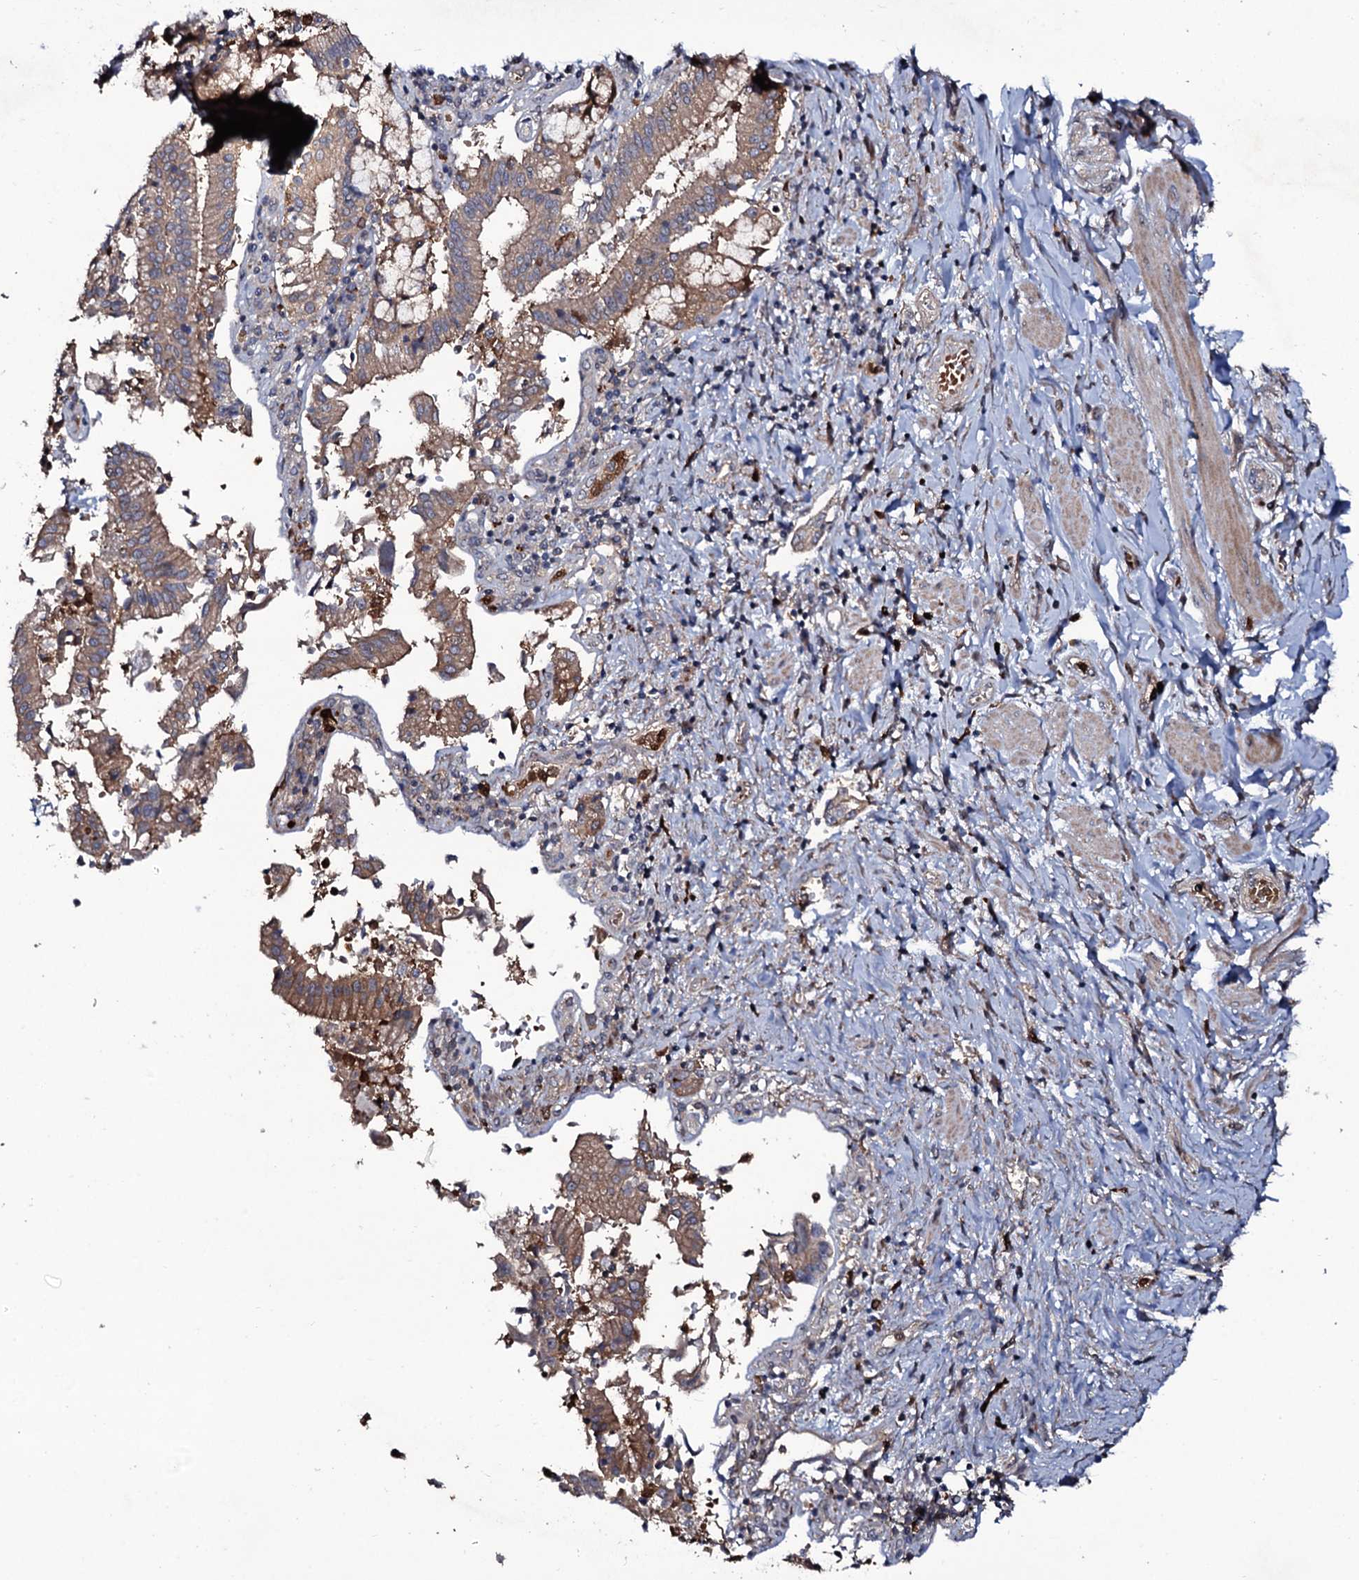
{"staining": {"intensity": "weak", "quantity": "25%-75%", "location": "cytoplasmic/membranous"}, "tissue": "pancreatic cancer", "cell_type": "Tumor cells", "image_type": "cancer", "snomed": [{"axis": "morphology", "description": "Adenocarcinoma, NOS"}, {"axis": "topography", "description": "Pancreas"}], "caption": "There is low levels of weak cytoplasmic/membranous staining in tumor cells of pancreatic cancer (adenocarcinoma), as demonstrated by immunohistochemical staining (brown color).", "gene": "COG6", "patient": {"sex": "male", "age": 46}}